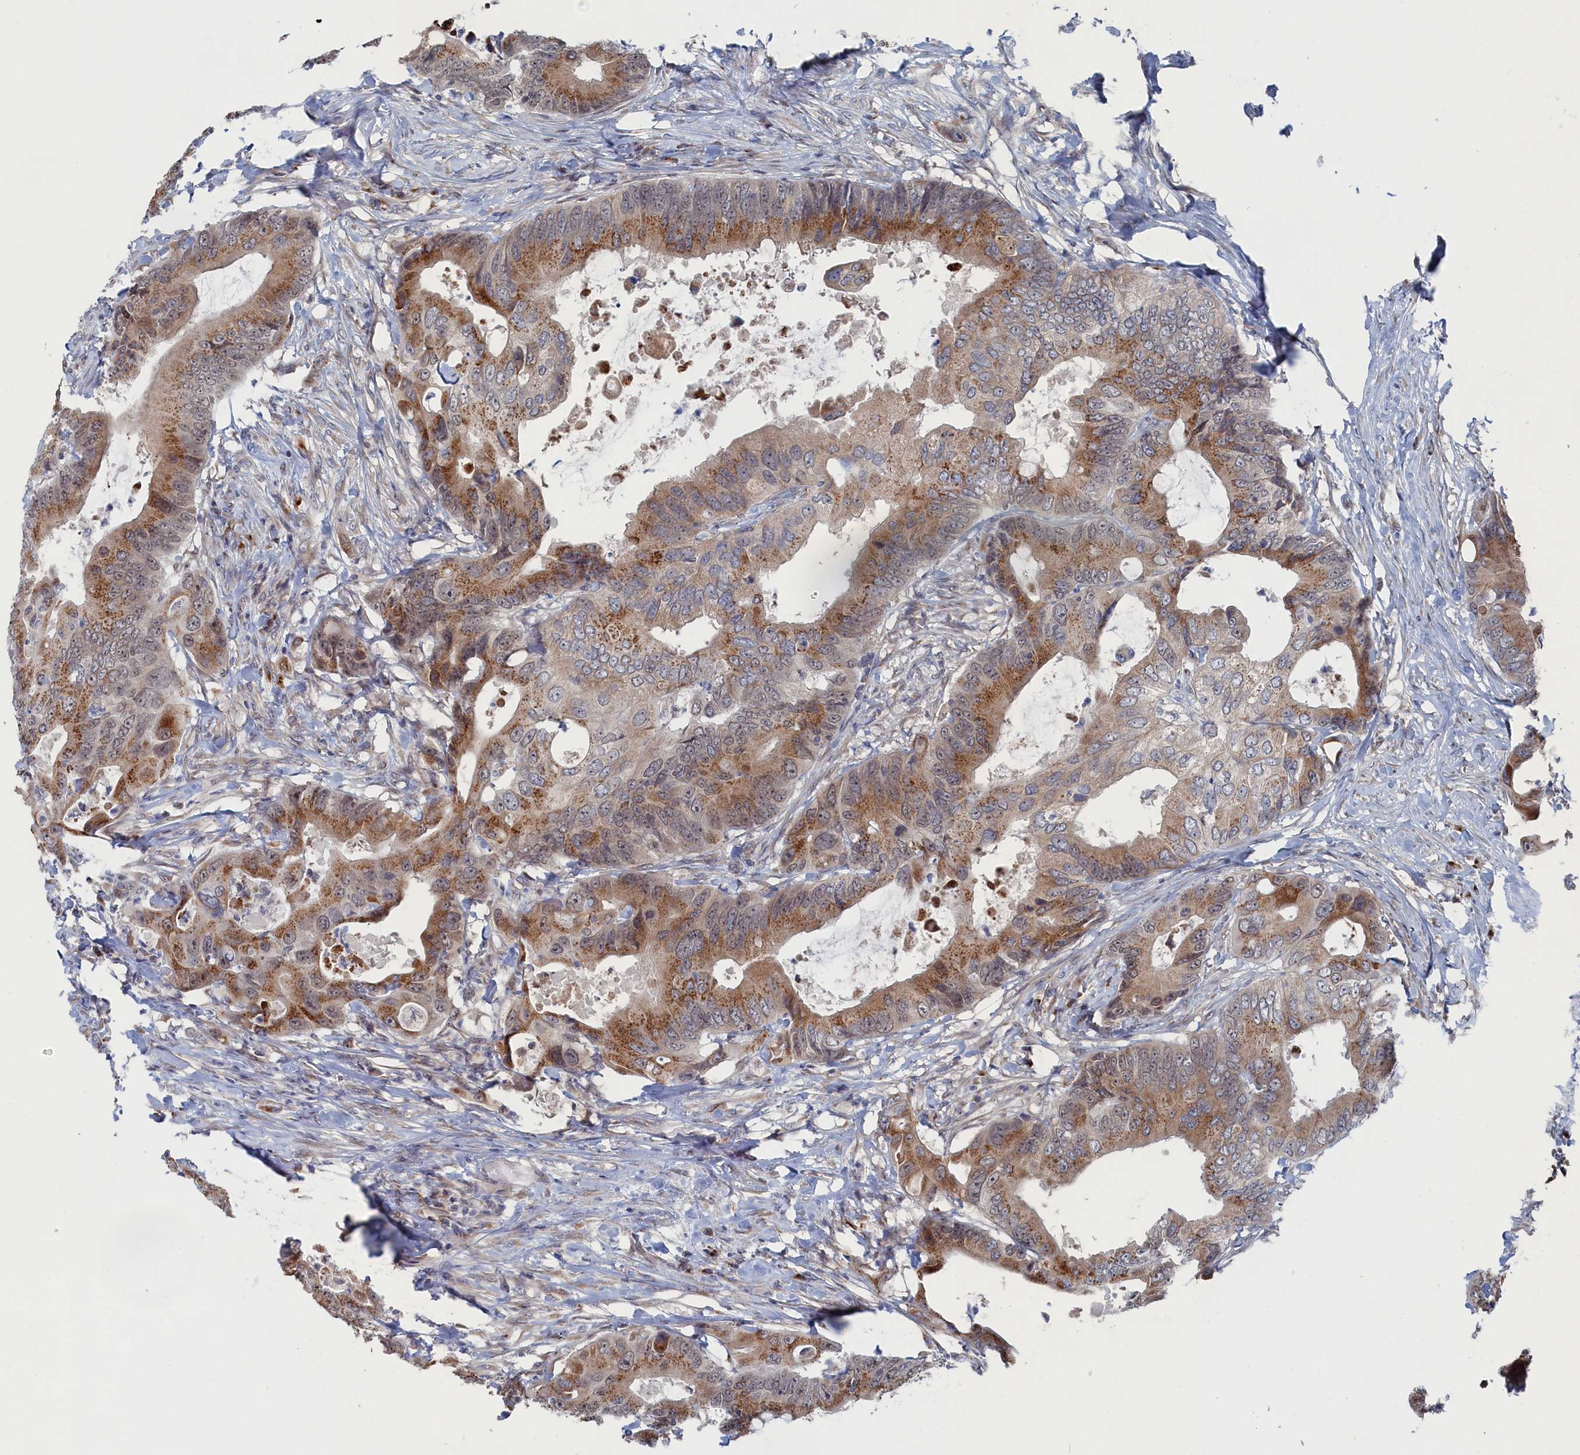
{"staining": {"intensity": "moderate", "quantity": ">75%", "location": "cytoplasmic/membranous"}, "tissue": "colorectal cancer", "cell_type": "Tumor cells", "image_type": "cancer", "snomed": [{"axis": "morphology", "description": "Adenocarcinoma, NOS"}, {"axis": "topography", "description": "Colon"}], "caption": "Protein analysis of colorectal adenocarcinoma tissue demonstrates moderate cytoplasmic/membranous expression in approximately >75% of tumor cells.", "gene": "IRX1", "patient": {"sex": "male", "age": 71}}